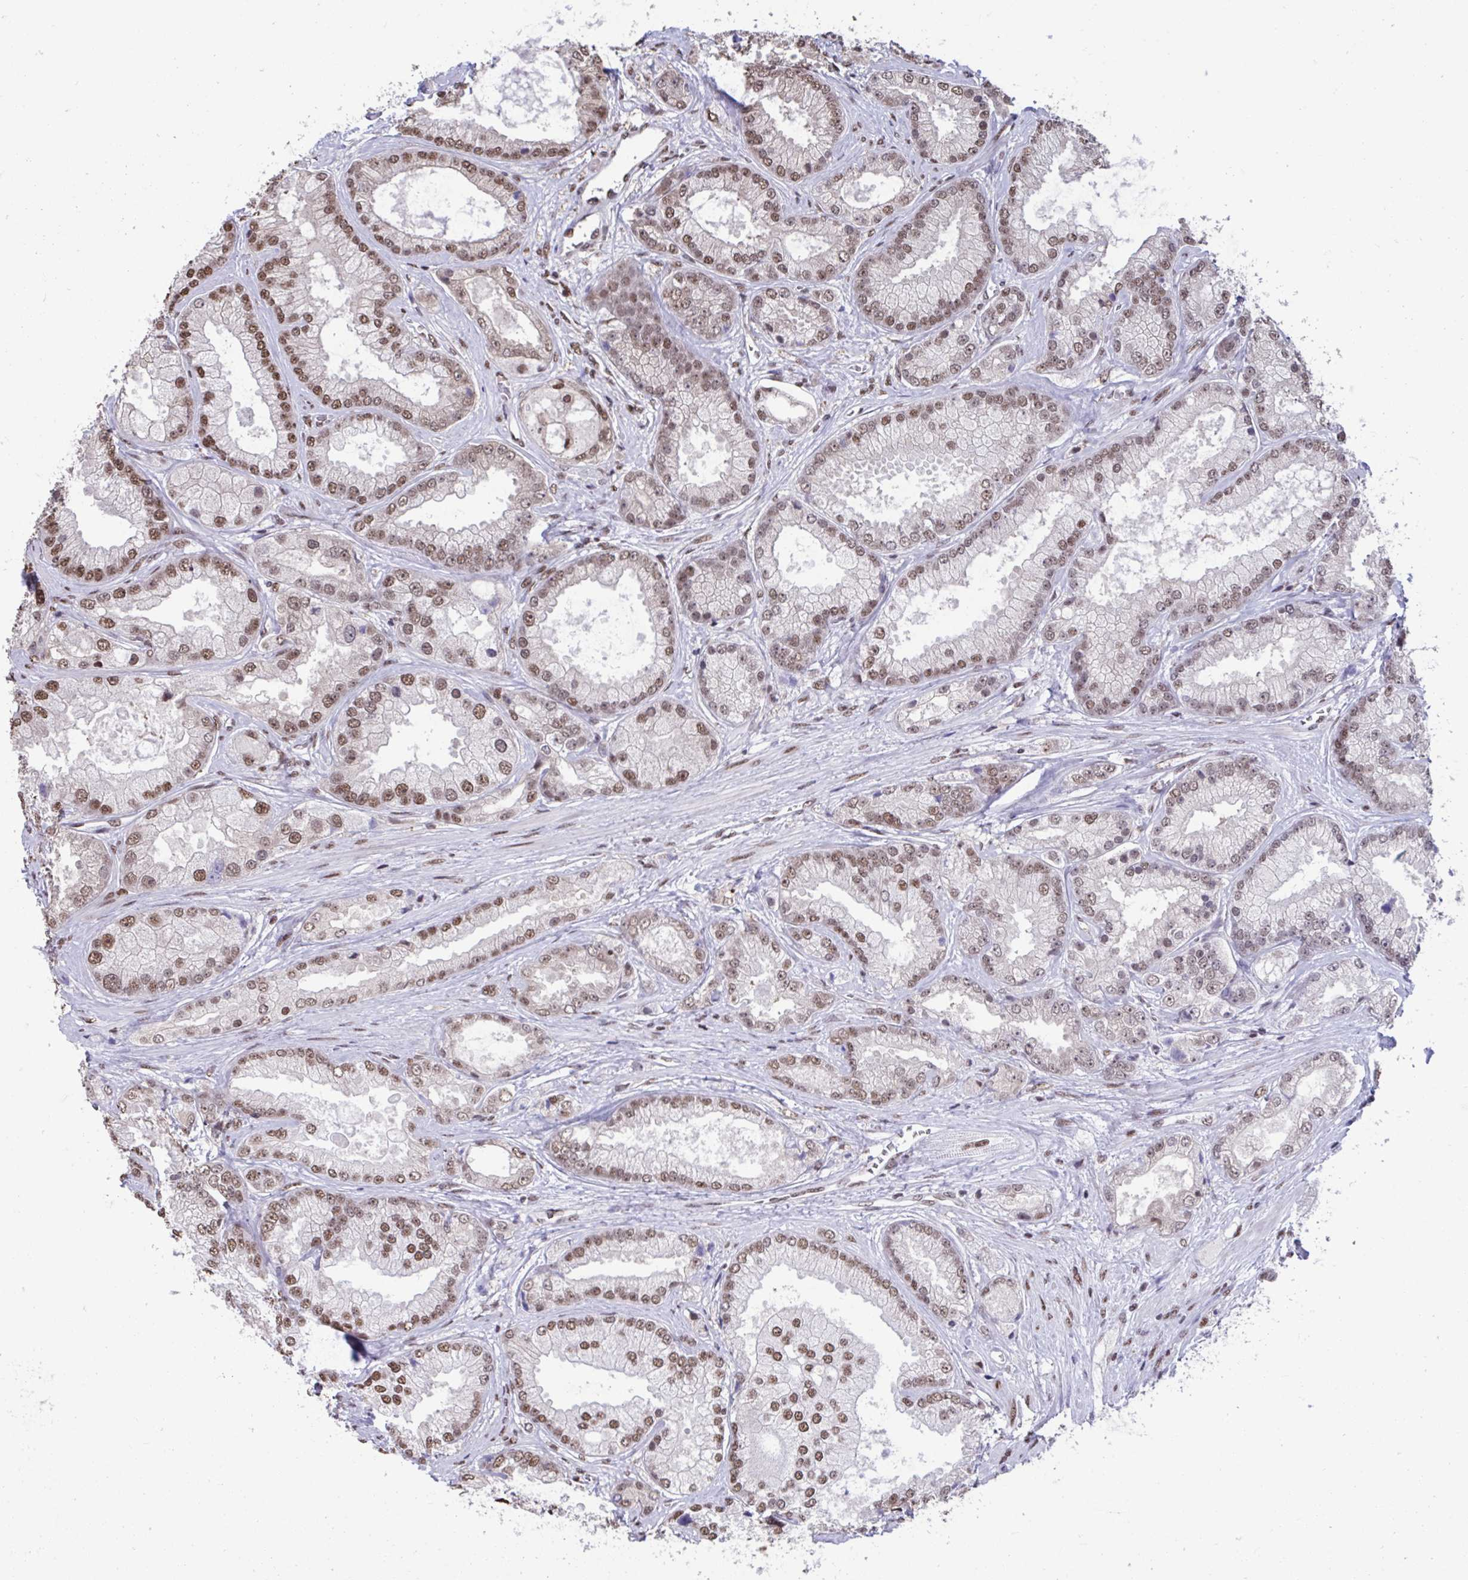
{"staining": {"intensity": "moderate", "quantity": ">75%", "location": "nuclear"}, "tissue": "prostate cancer", "cell_type": "Tumor cells", "image_type": "cancer", "snomed": [{"axis": "morphology", "description": "Adenocarcinoma, High grade"}, {"axis": "topography", "description": "Prostate"}], "caption": "Prostate cancer was stained to show a protein in brown. There is medium levels of moderate nuclear expression in approximately >75% of tumor cells.", "gene": "HNRNPDL", "patient": {"sex": "male", "age": 67}}